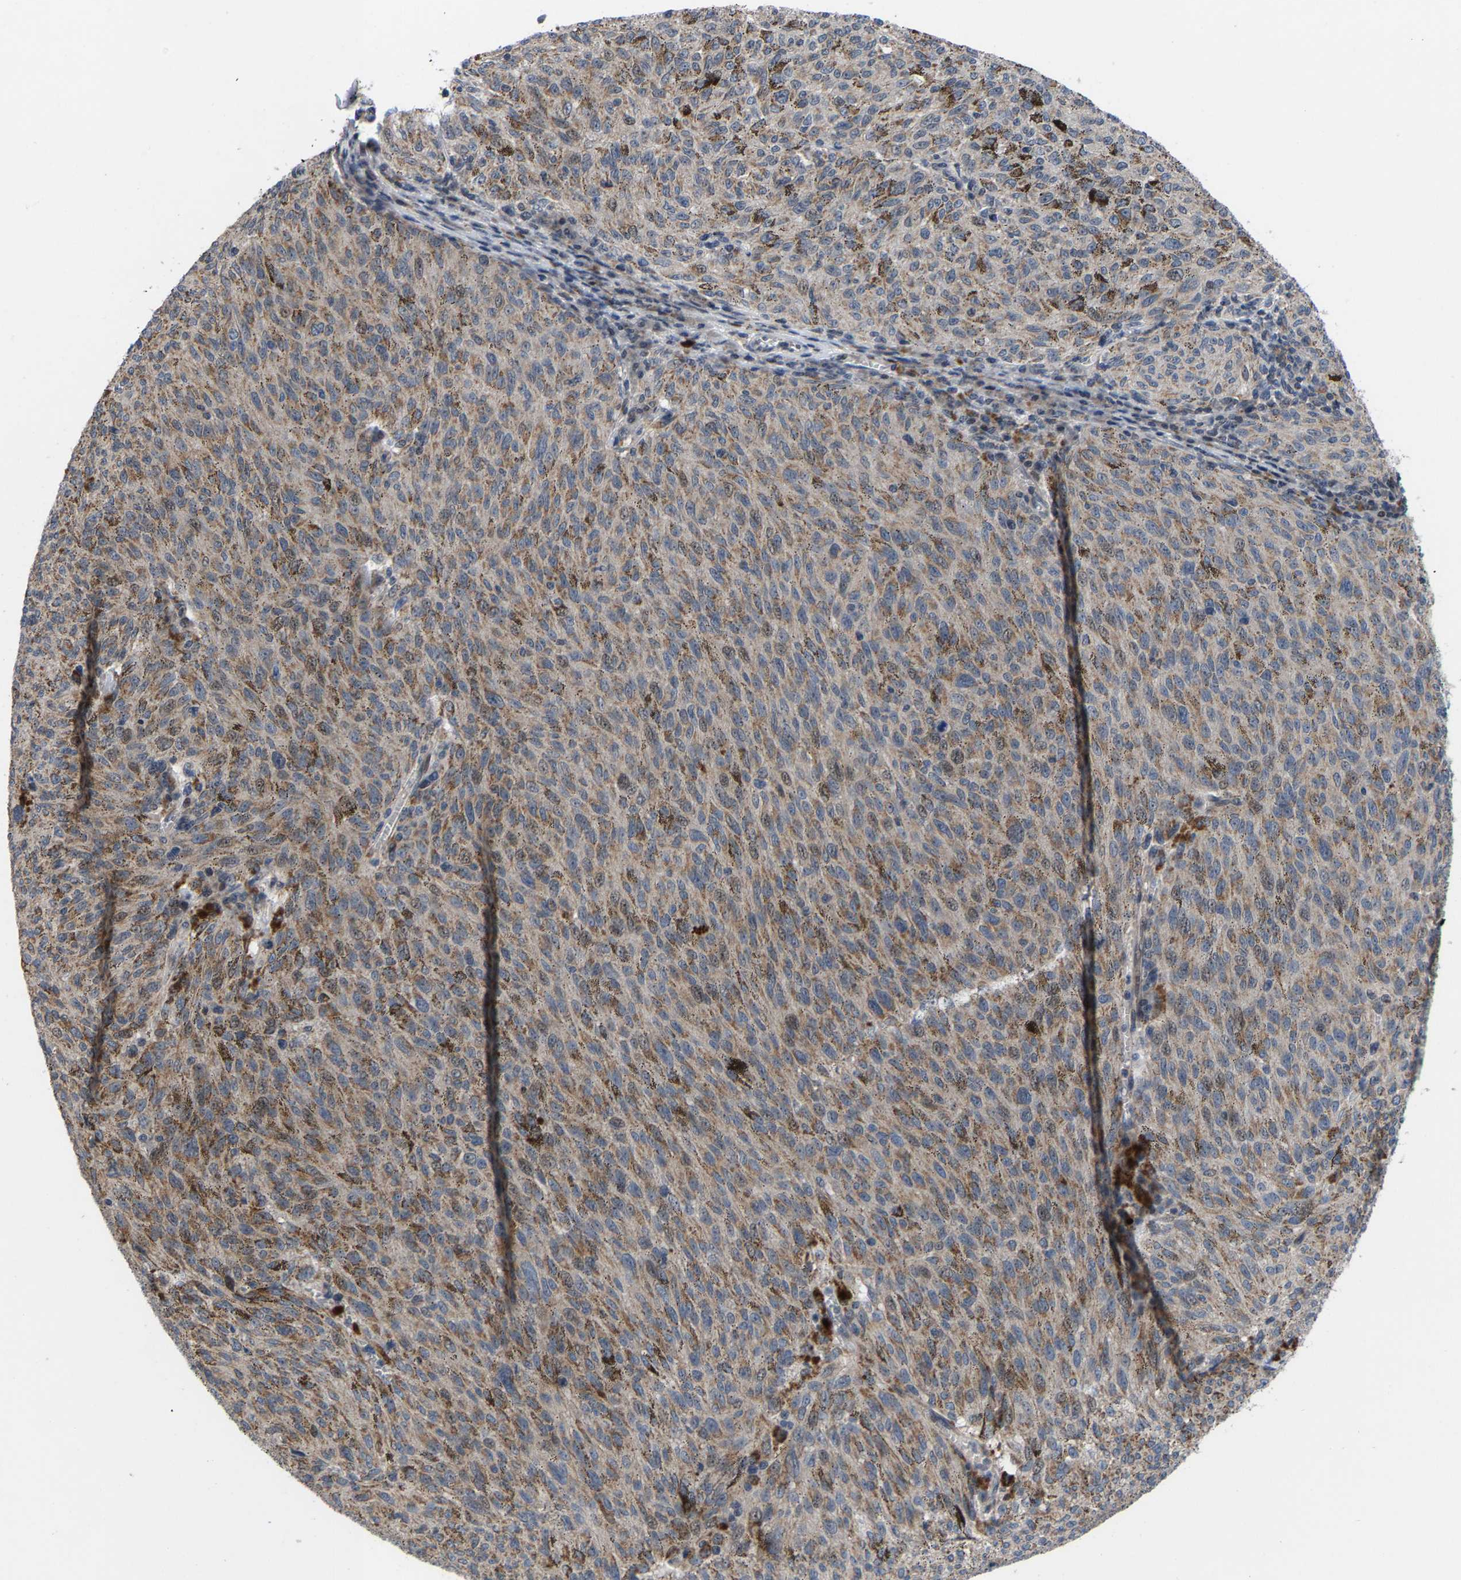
{"staining": {"intensity": "moderate", "quantity": ">75%", "location": "cytoplasmic/membranous"}, "tissue": "melanoma", "cell_type": "Tumor cells", "image_type": "cancer", "snomed": [{"axis": "morphology", "description": "Malignant melanoma, NOS"}, {"axis": "topography", "description": "Skin"}], "caption": "Melanoma tissue reveals moderate cytoplasmic/membranous expression in approximately >75% of tumor cells", "gene": "TDRKH", "patient": {"sex": "female", "age": 72}}